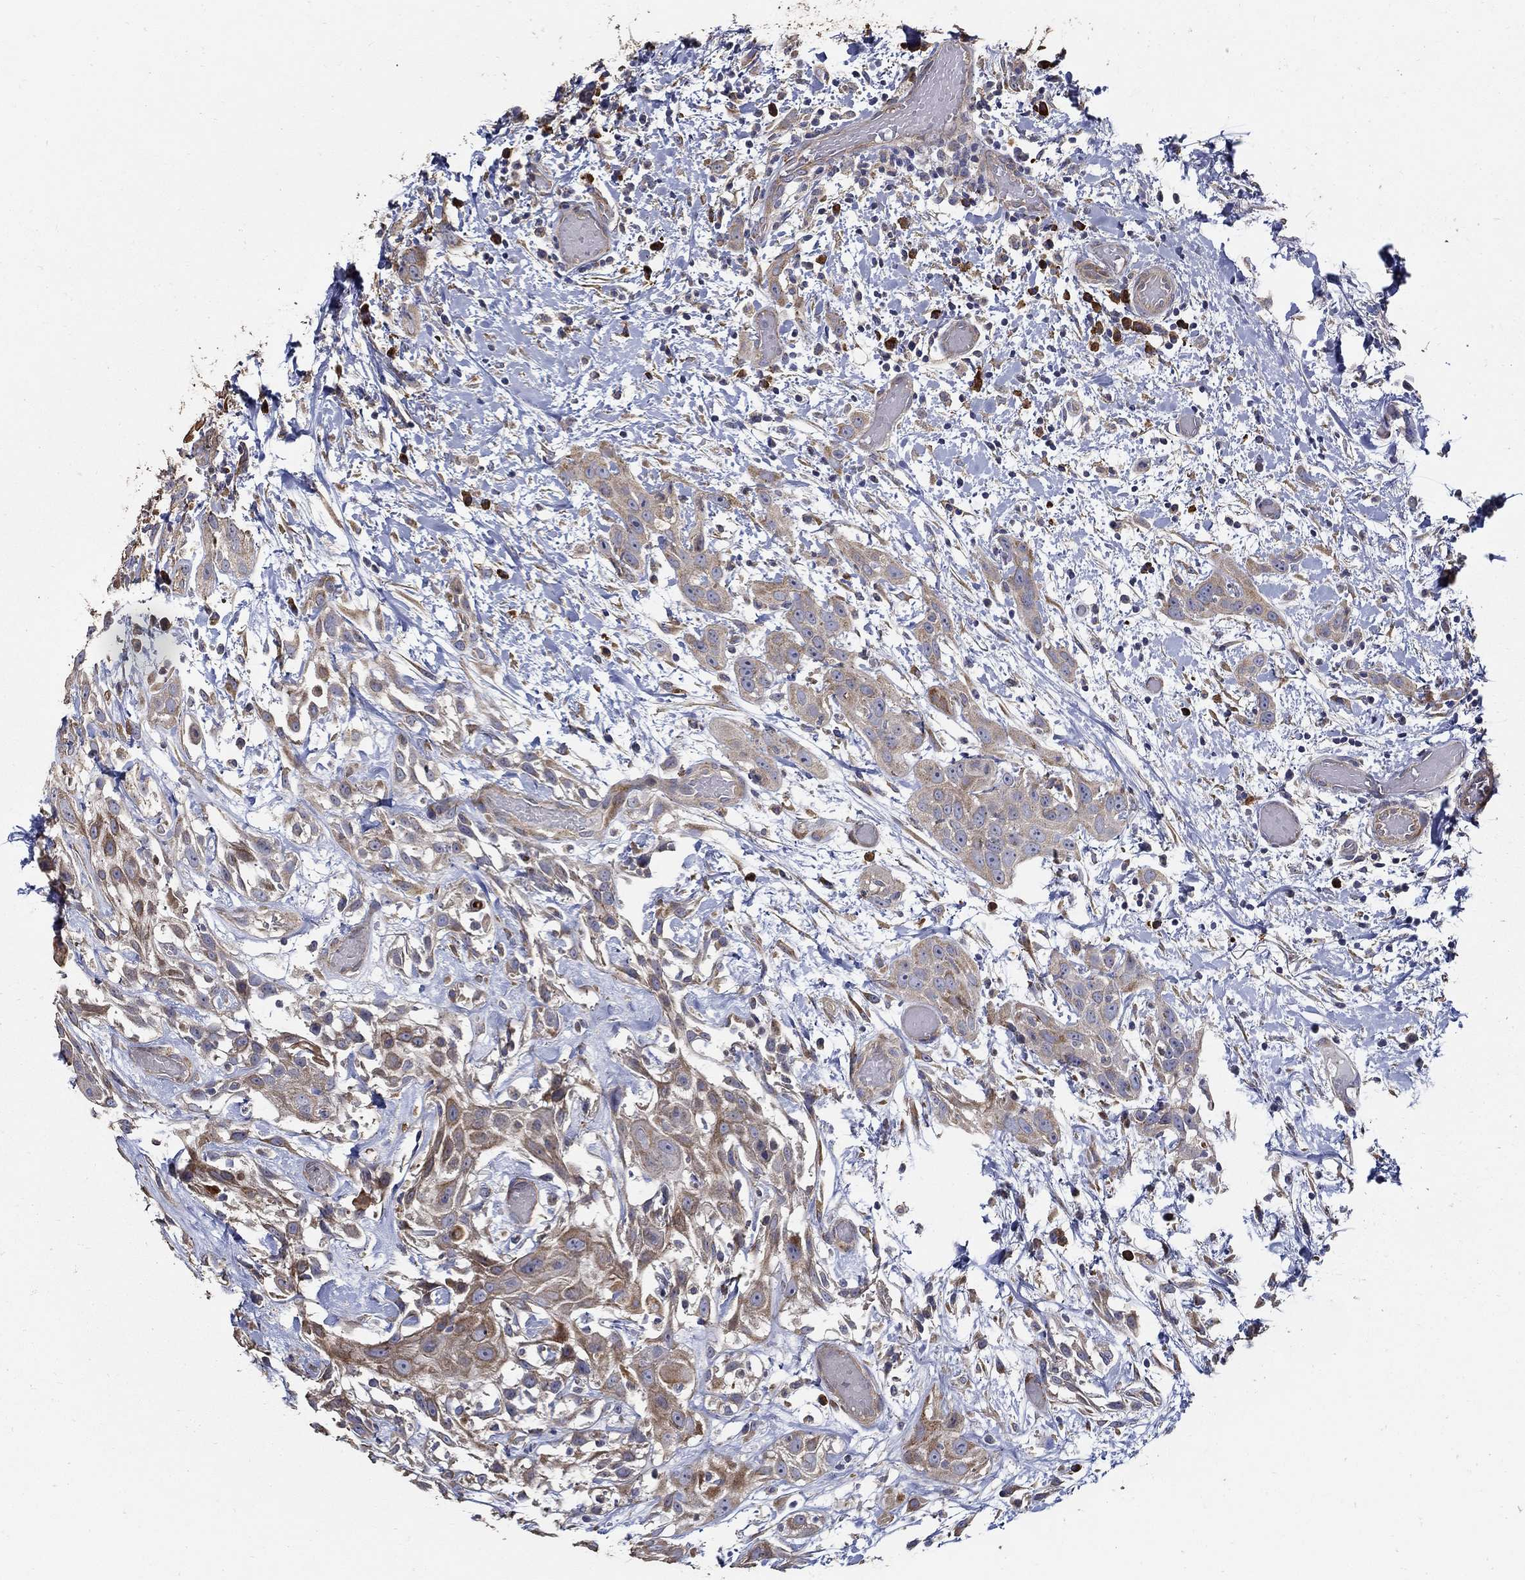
{"staining": {"intensity": "moderate", "quantity": ">75%", "location": "cytoplasmic/membranous"}, "tissue": "head and neck cancer", "cell_type": "Tumor cells", "image_type": "cancer", "snomed": [{"axis": "morphology", "description": "Normal tissue, NOS"}, {"axis": "morphology", "description": "Squamous cell carcinoma, NOS"}, {"axis": "topography", "description": "Oral tissue"}, {"axis": "topography", "description": "Salivary gland"}, {"axis": "topography", "description": "Head-Neck"}], "caption": "A medium amount of moderate cytoplasmic/membranous expression is present in about >75% of tumor cells in head and neck squamous cell carcinoma tissue.", "gene": "EMILIN3", "patient": {"sex": "female", "age": 62}}